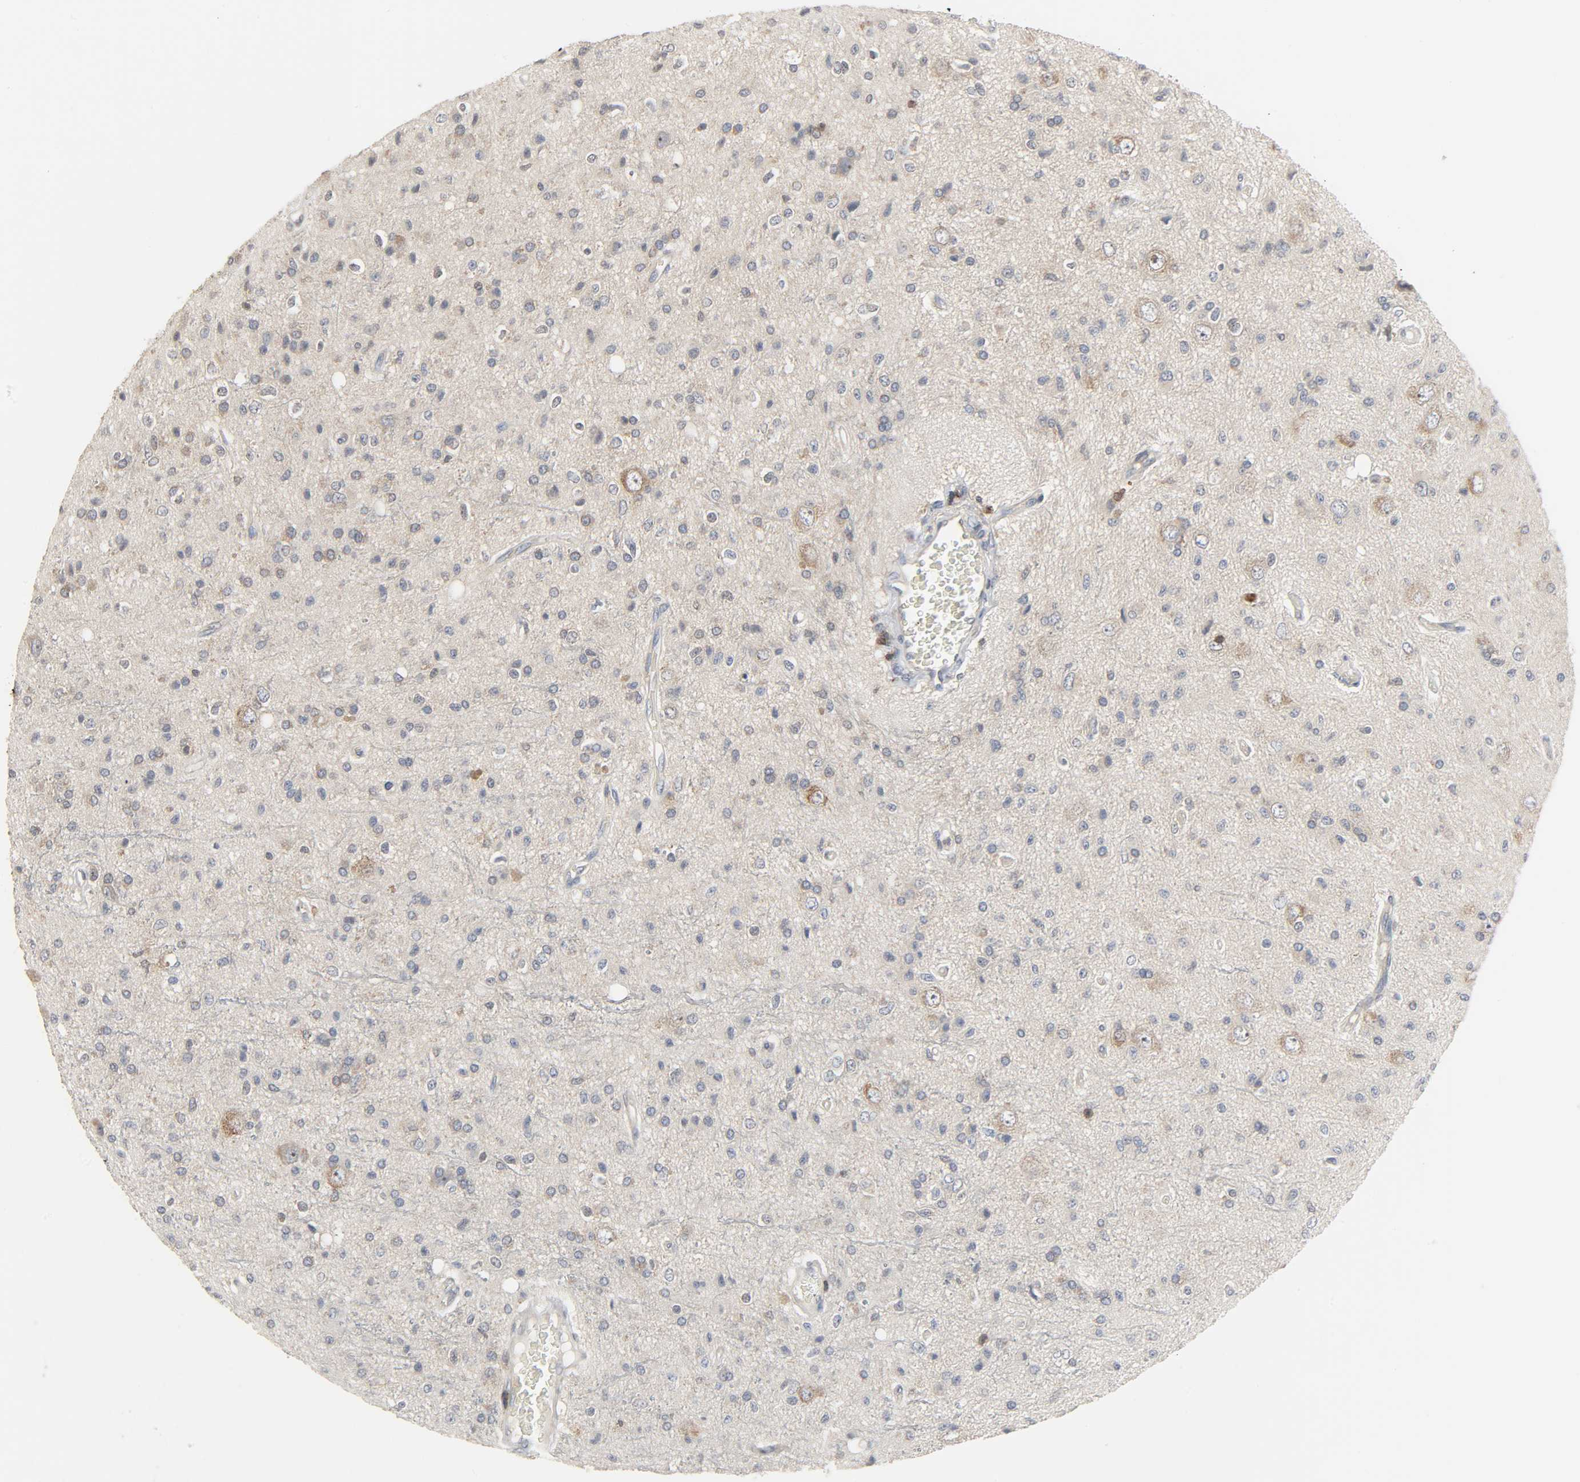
{"staining": {"intensity": "moderate", "quantity": "<25%", "location": "cytoplasmic/membranous,nuclear"}, "tissue": "glioma", "cell_type": "Tumor cells", "image_type": "cancer", "snomed": [{"axis": "morphology", "description": "Glioma, malignant, High grade"}, {"axis": "topography", "description": "Brain"}], "caption": "Moderate cytoplasmic/membranous and nuclear positivity for a protein is seen in about <25% of tumor cells of malignant glioma (high-grade) using immunohistochemistry.", "gene": "PLEKHA2", "patient": {"sex": "male", "age": 47}}